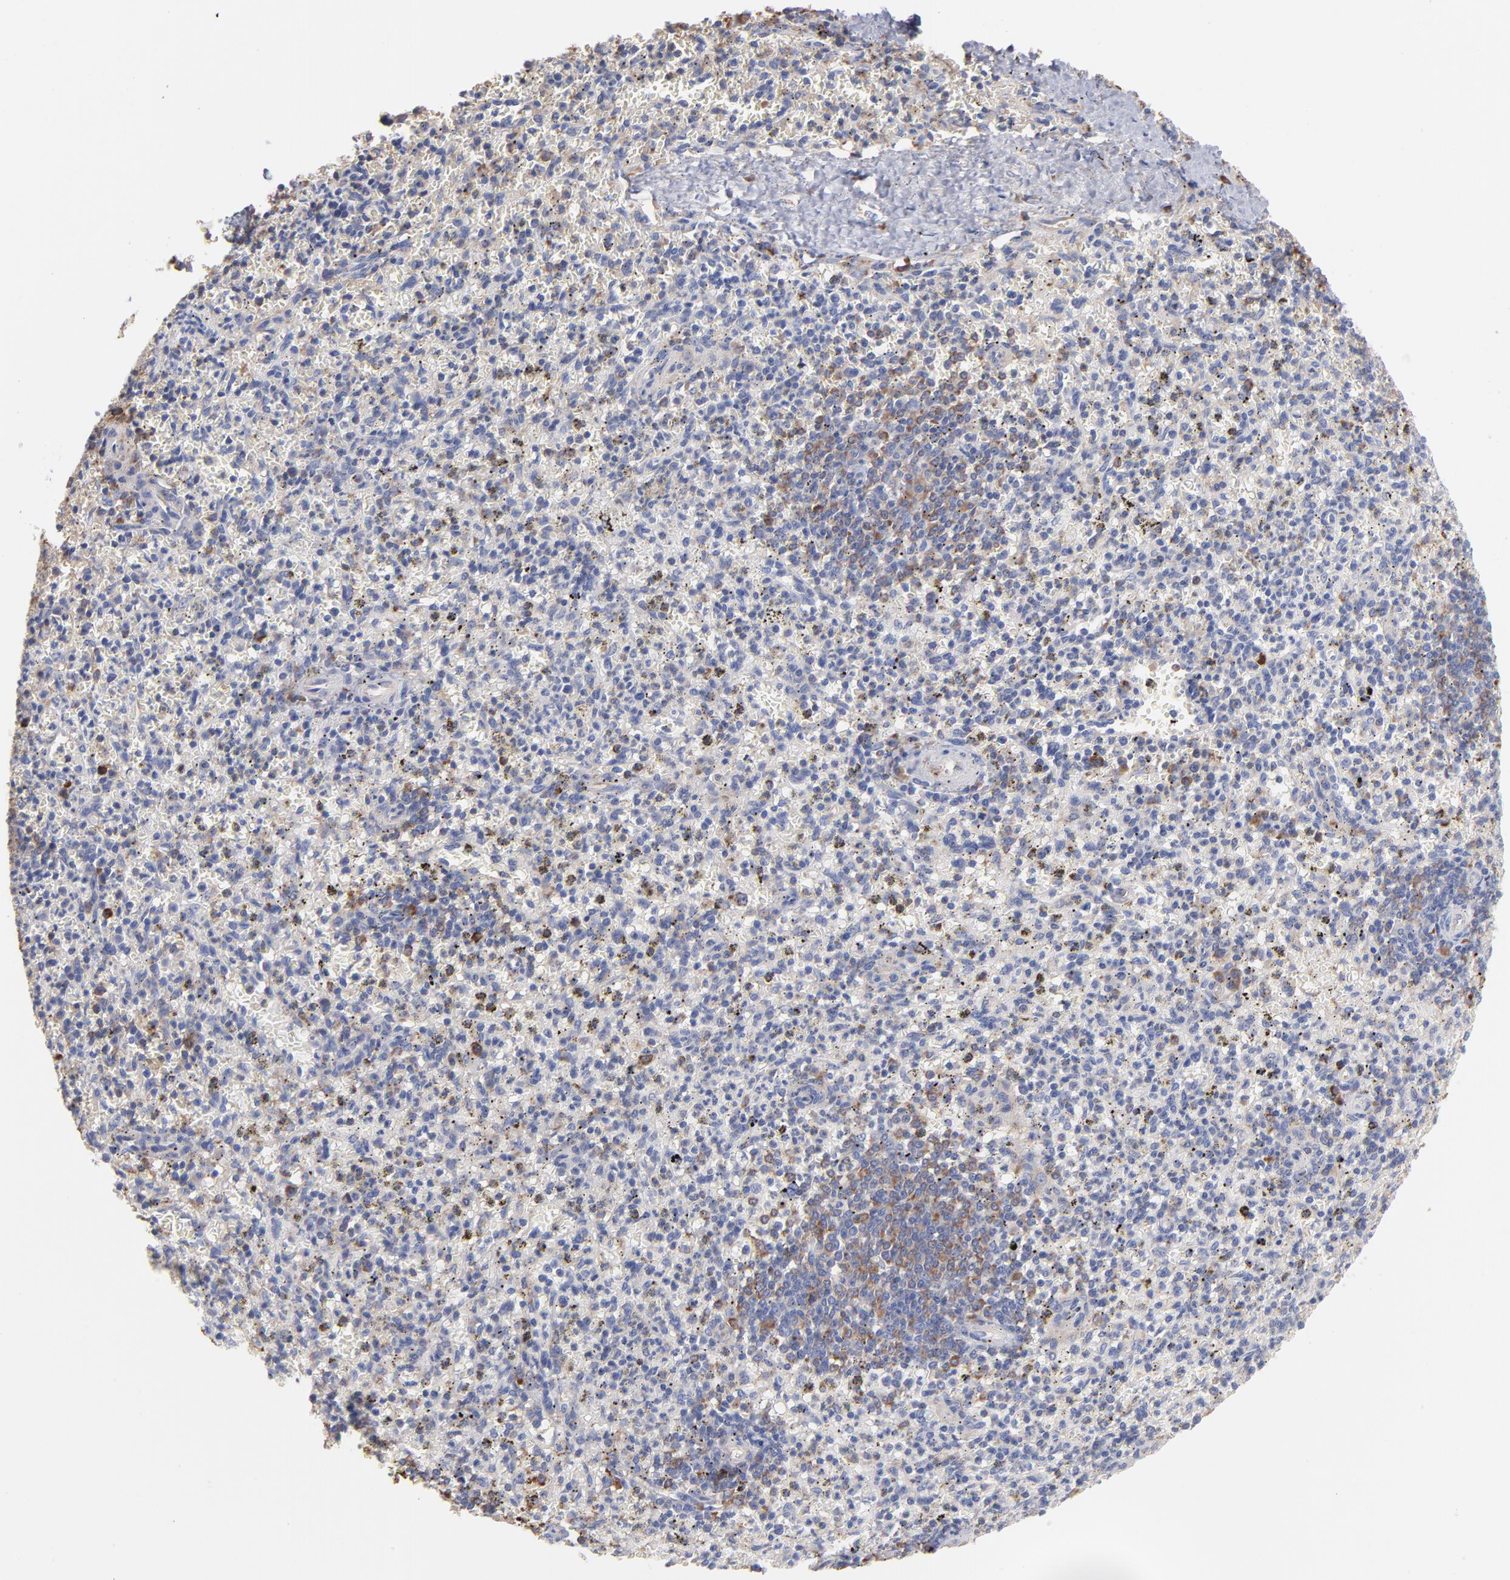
{"staining": {"intensity": "moderate", "quantity": "<25%", "location": "cytoplasmic/membranous"}, "tissue": "spleen", "cell_type": "Cells in red pulp", "image_type": "normal", "snomed": [{"axis": "morphology", "description": "Normal tissue, NOS"}, {"axis": "topography", "description": "Spleen"}], "caption": "Immunohistochemical staining of normal human spleen shows moderate cytoplasmic/membranous protein staining in approximately <25% of cells in red pulp.", "gene": "RPL9", "patient": {"sex": "male", "age": 72}}